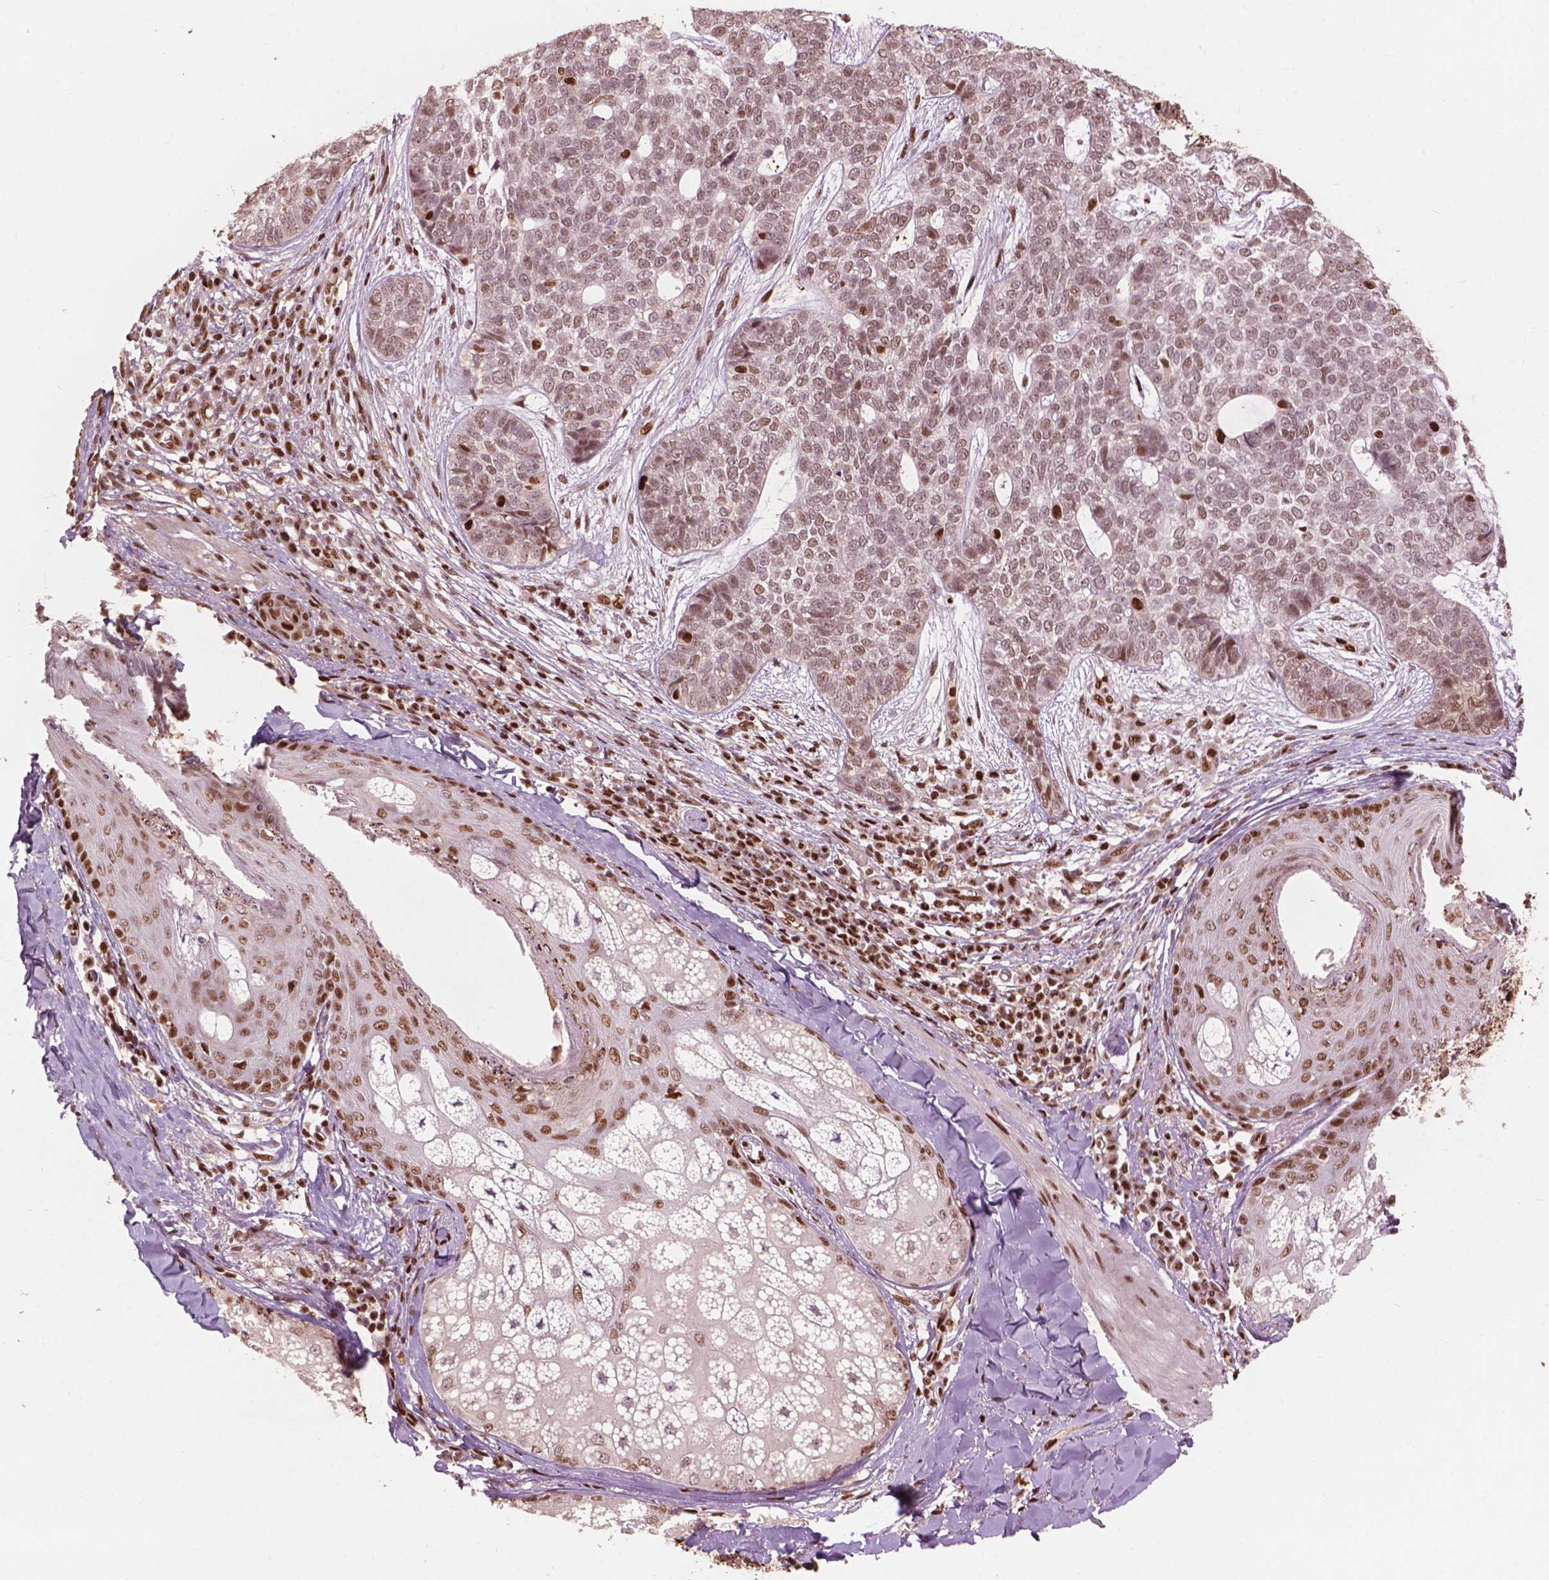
{"staining": {"intensity": "weak", "quantity": ">75%", "location": "nuclear"}, "tissue": "skin cancer", "cell_type": "Tumor cells", "image_type": "cancer", "snomed": [{"axis": "morphology", "description": "Basal cell carcinoma"}, {"axis": "topography", "description": "Skin"}], "caption": "Human skin basal cell carcinoma stained for a protein (brown) displays weak nuclear positive expression in about >75% of tumor cells.", "gene": "ANP32B", "patient": {"sex": "female", "age": 69}}